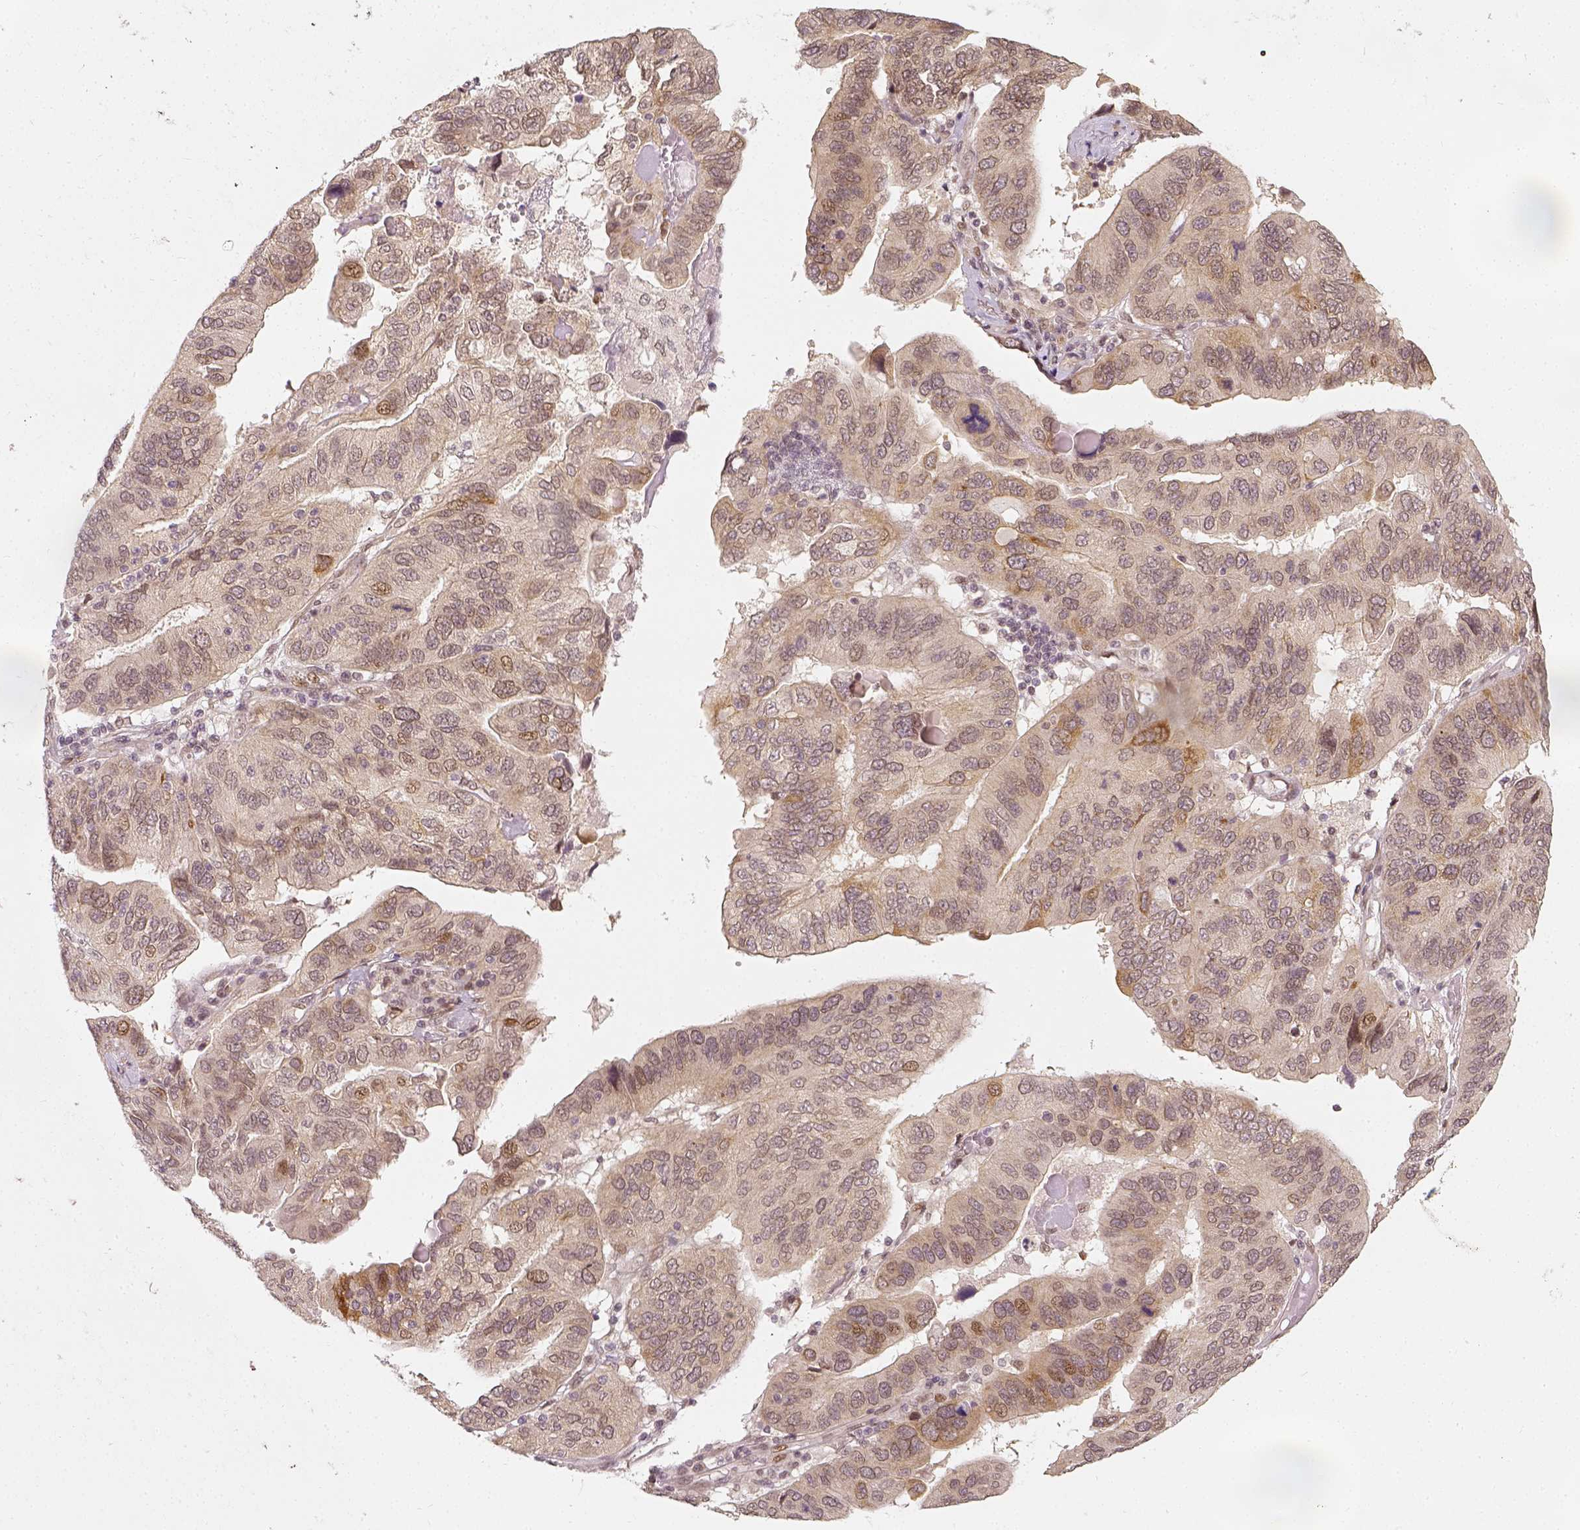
{"staining": {"intensity": "moderate", "quantity": "<25%", "location": "nuclear"}, "tissue": "ovarian cancer", "cell_type": "Tumor cells", "image_type": "cancer", "snomed": [{"axis": "morphology", "description": "Cystadenocarcinoma, serous, NOS"}, {"axis": "topography", "description": "Ovary"}], "caption": "Moderate nuclear protein staining is identified in about <25% of tumor cells in ovarian serous cystadenocarcinoma.", "gene": "ZMAT3", "patient": {"sex": "female", "age": 79}}